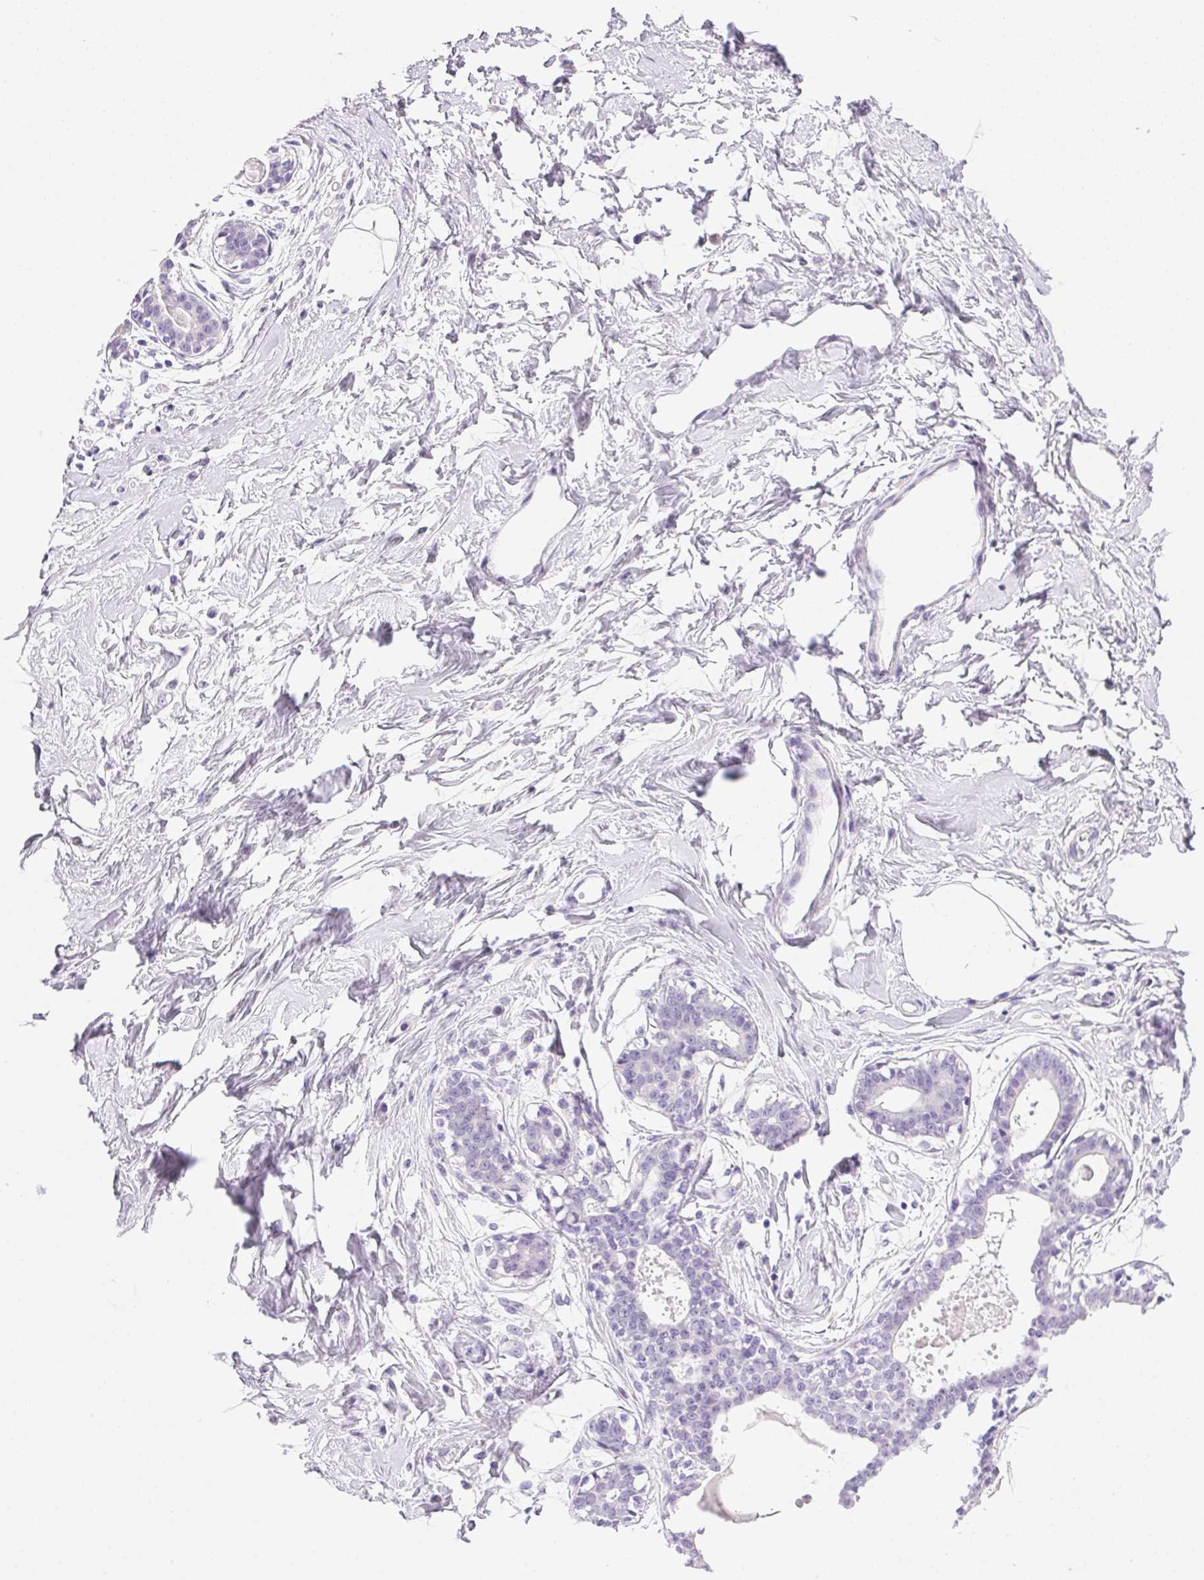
{"staining": {"intensity": "negative", "quantity": "none", "location": "none"}, "tissue": "breast", "cell_type": "Adipocytes", "image_type": "normal", "snomed": [{"axis": "morphology", "description": "Normal tissue, NOS"}, {"axis": "topography", "description": "Breast"}], "caption": "Photomicrograph shows no significant protein expression in adipocytes of benign breast. The staining was performed using DAB to visualize the protein expression in brown, while the nuclei were stained in blue with hematoxylin (Magnification: 20x).", "gene": "DHCR24", "patient": {"sex": "female", "age": 45}}